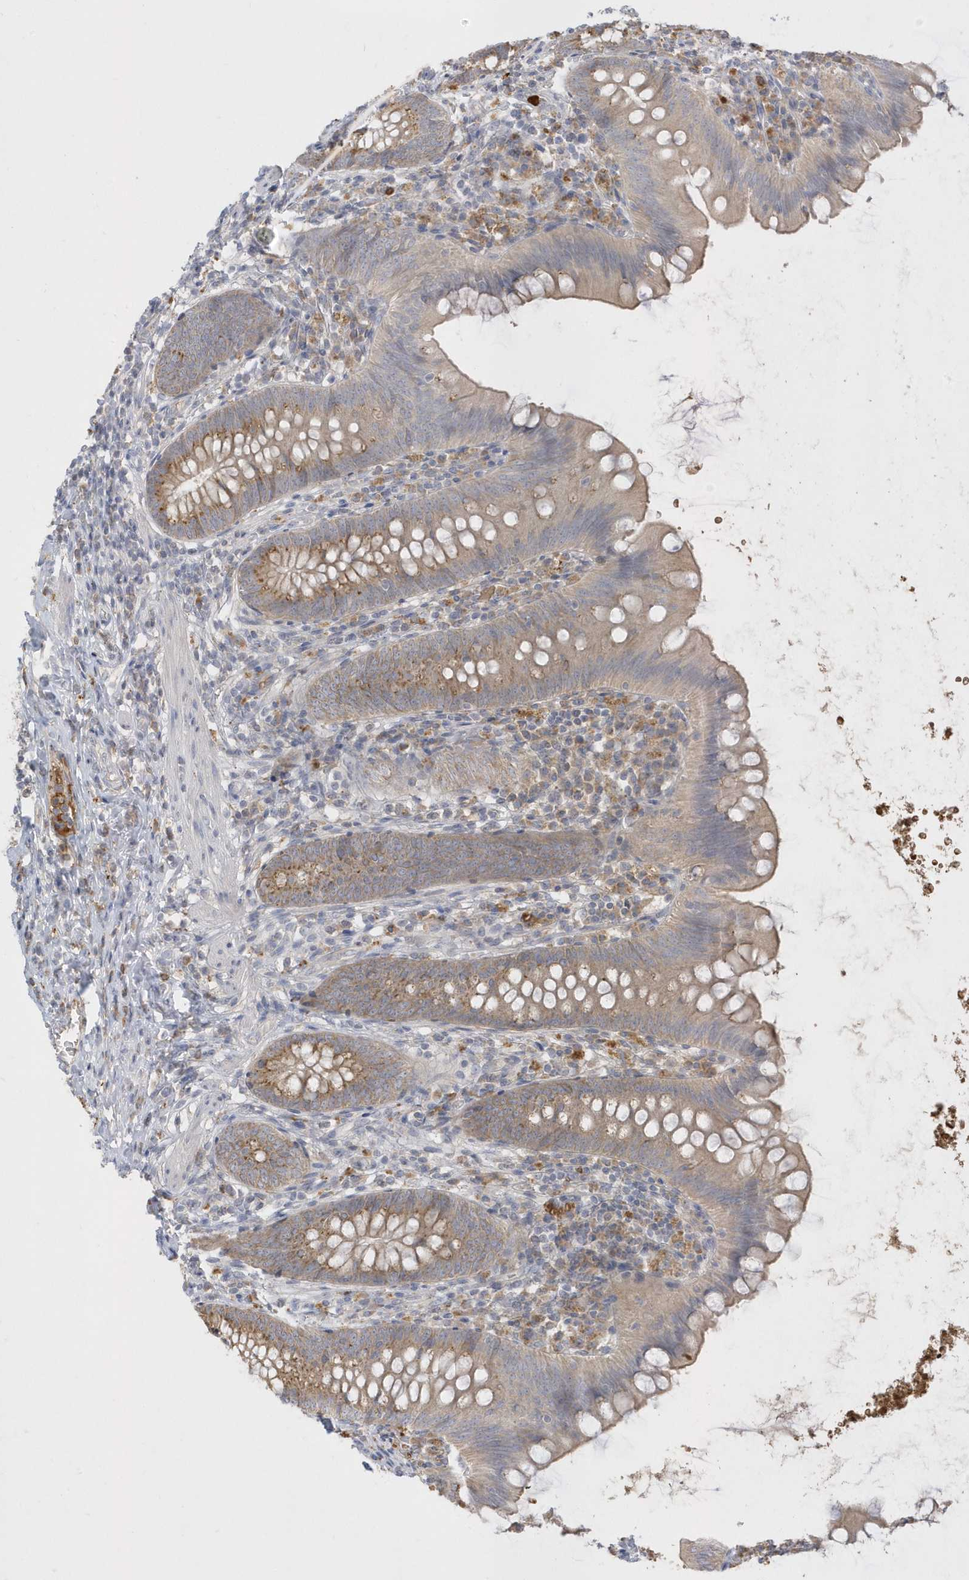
{"staining": {"intensity": "moderate", "quantity": ">75%", "location": "cytoplasmic/membranous"}, "tissue": "appendix", "cell_type": "Glandular cells", "image_type": "normal", "snomed": [{"axis": "morphology", "description": "Normal tissue, NOS"}, {"axis": "topography", "description": "Appendix"}], "caption": "IHC staining of unremarkable appendix, which displays medium levels of moderate cytoplasmic/membranous positivity in about >75% of glandular cells indicating moderate cytoplasmic/membranous protein expression. The staining was performed using DAB (brown) for protein detection and nuclei were counterstained in hematoxylin (blue).", "gene": "DPP9", "patient": {"sex": "female", "age": 62}}